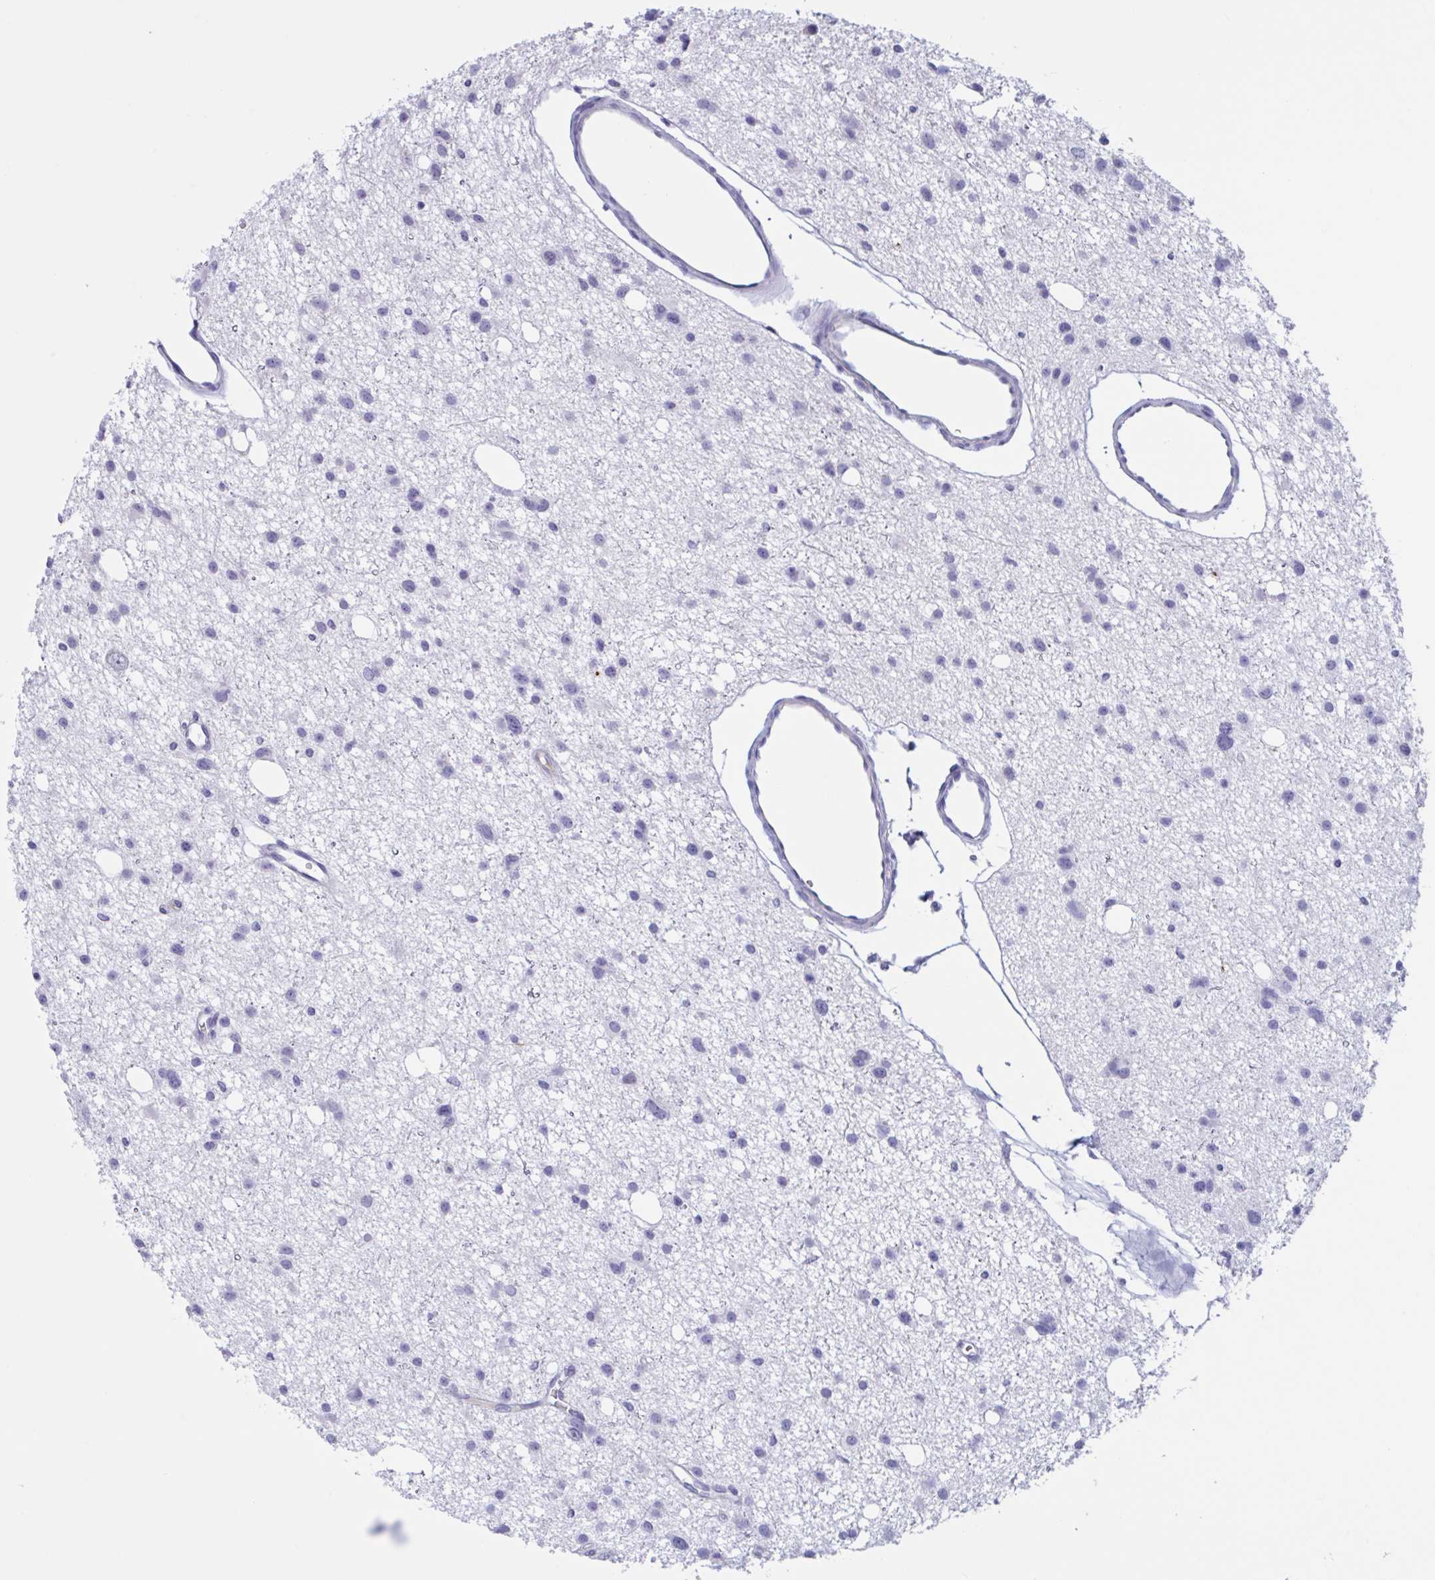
{"staining": {"intensity": "negative", "quantity": "none", "location": "none"}, "tissue": "glioma", "cell_type": "Tumor cells", "image_type": "cancer", "snomed": [{"axis": "morphology", "description": "Glioma, malignant, High grade"}, {"axis": "topography", "description": "Brain"}], "caption": "An image of human malignant glioma (high-grade) is negative for staining in tumor cells.", "gene": "MS4A14", "patient": {"sex": "male", "age": 23}}